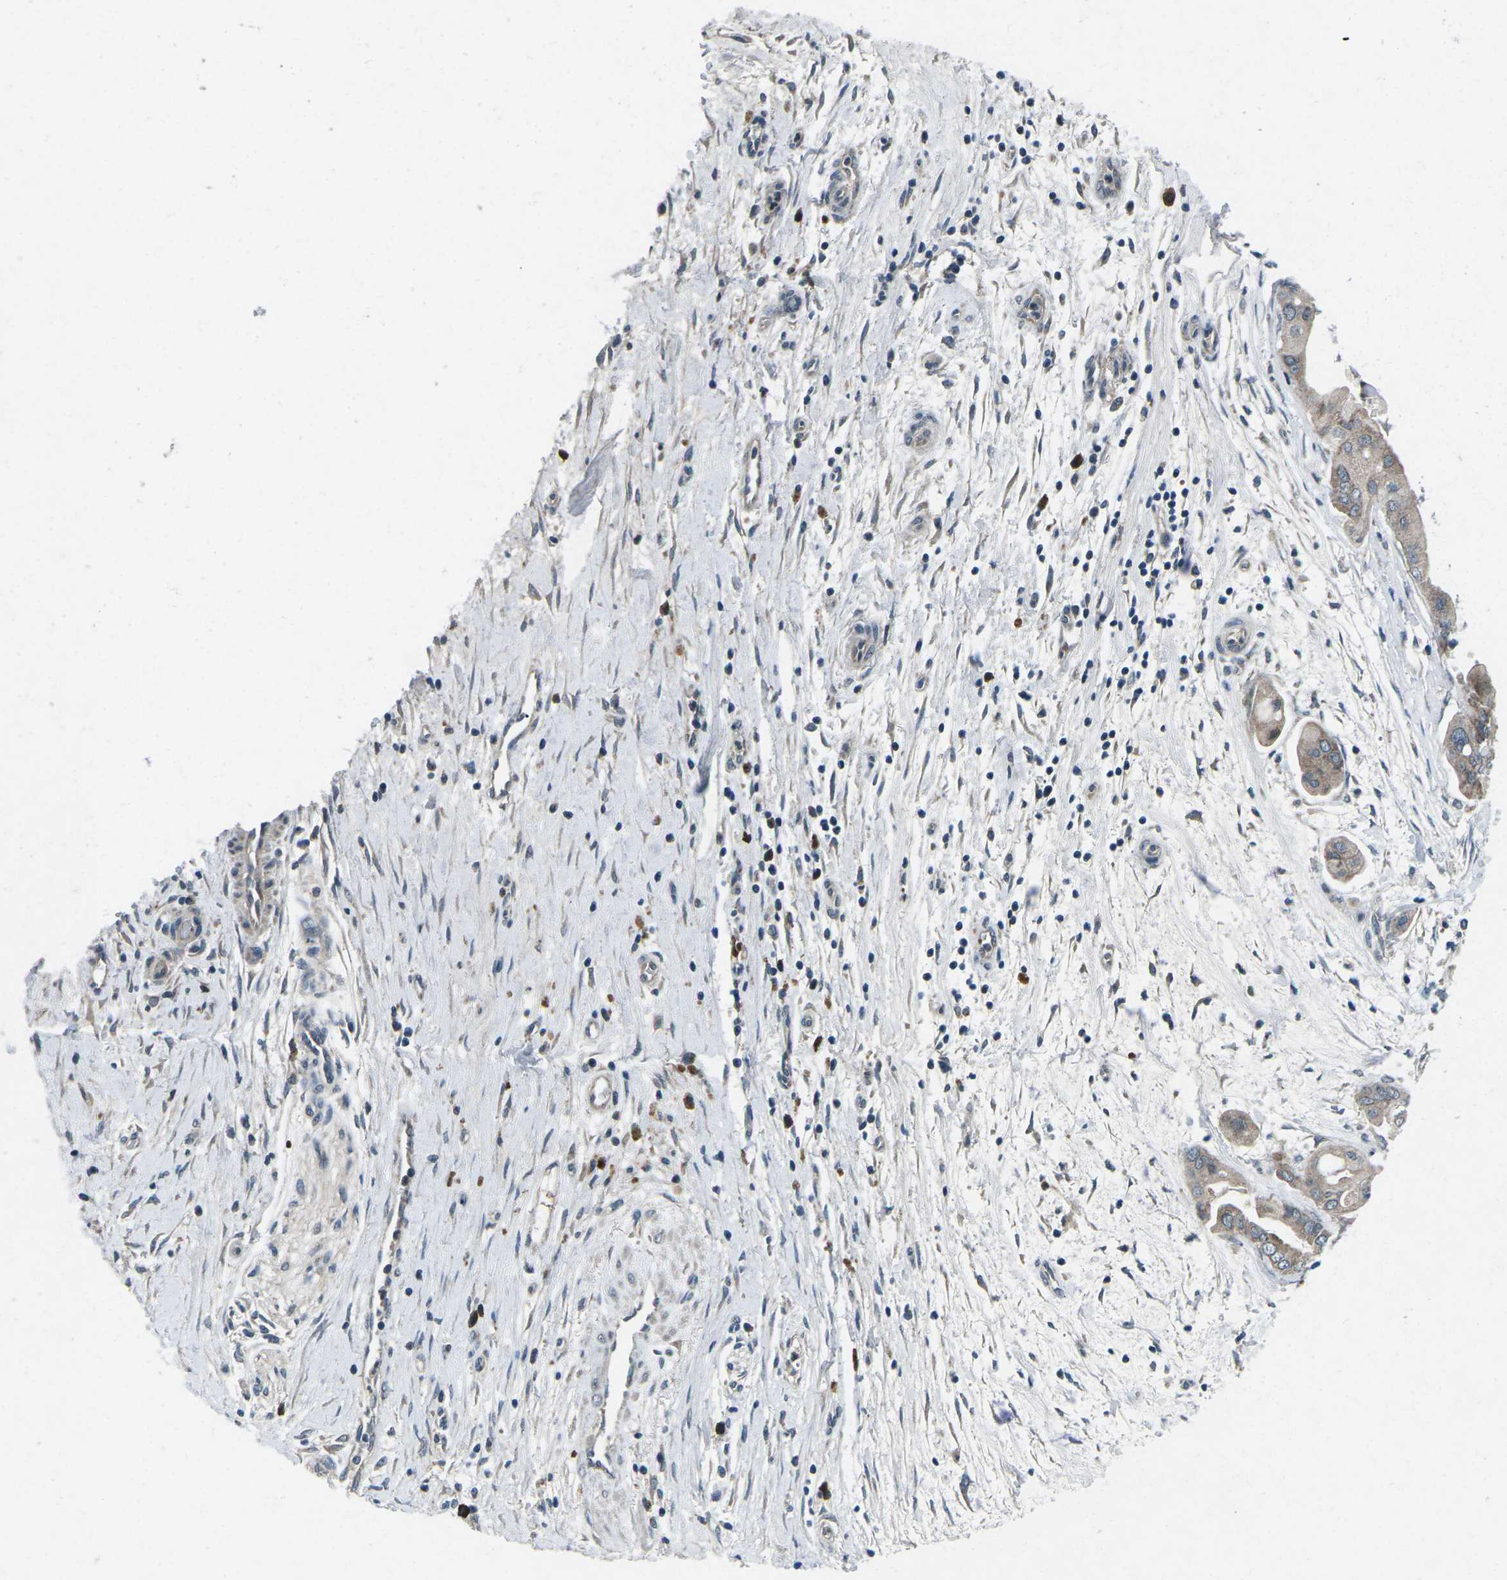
{"staining": {"intensity": "weak", "quantity": ">75%", "location": "cytoplasmic/membranous"}, "tissue": "pancreatic cancer", "cell_type": "Tumor cells", "image_type": "cancer", "snomed": [{"axis": "morphology", "description": "Adenocarcinoma, NOS"}, {"axis": "topography", "description": "Pancreas"}], "caption": "About >75% of tumor cells in human pancreatic adenocarcinoma demonstrate weak cytoplasmic/membranous protein expression as visualized by brown immunohistochemical staining.", "gene": "CDK16", "patient": {"sex": "female", "age": 75}}